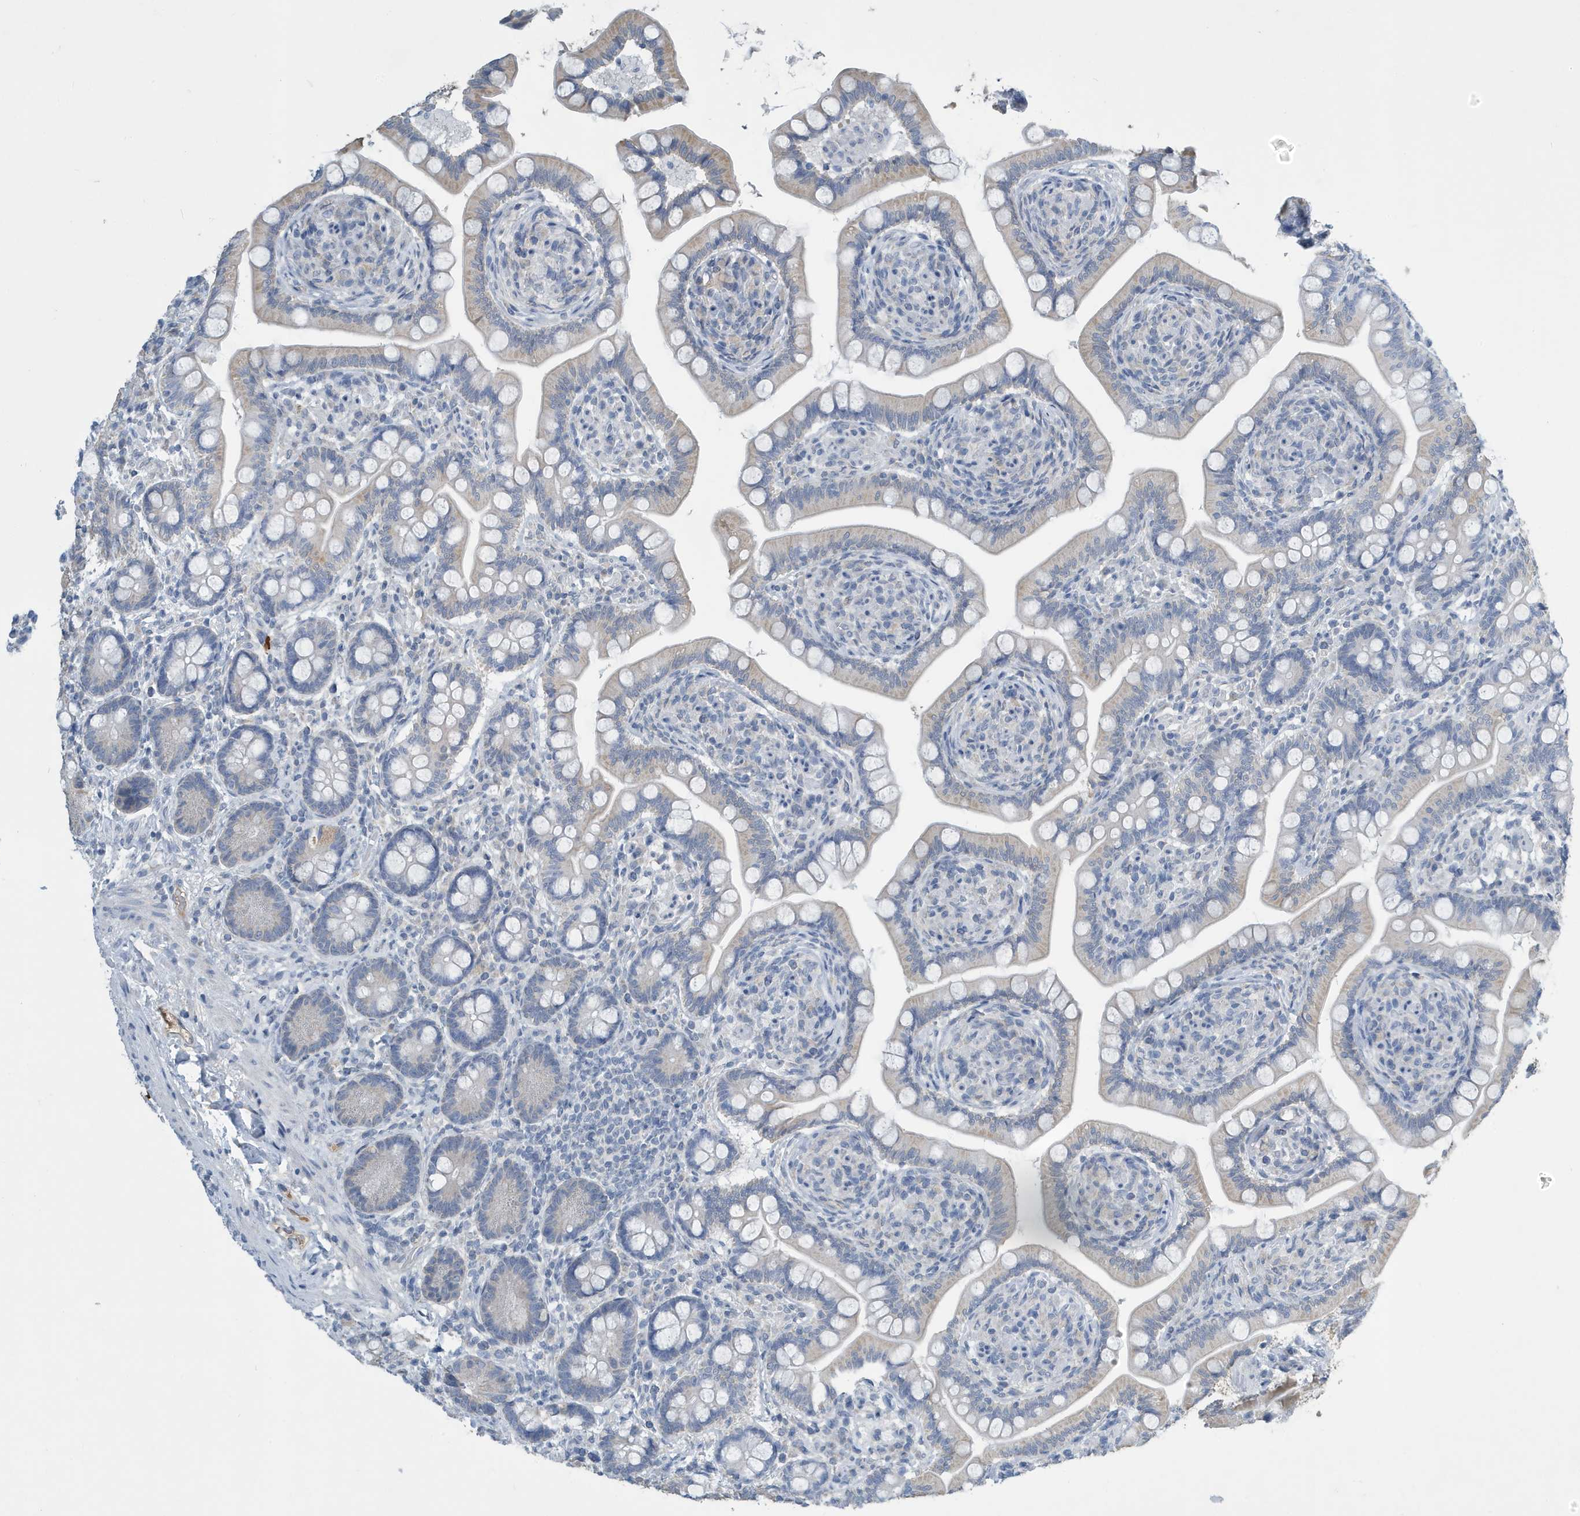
{"staining": {"intensity": "moderate", "quantity": "25%-75%", "location": "cytoplasmic/membranous"}, "tissue": "small intestine", "cell_type": "Glandular cells", "image_type": "normal", "snomed": [{"axis": "morphology", "description": "Normal tissue, NOS"}, {"axis": "topography", "description": "Small intestine"}], "caption": "Immunohistochemistry (IHC) of normal small intestine displays medium levels of moderate cytoplasmic/membranous staining in about 25%-75% of glandular cells.", "gene": "UGT2B4", "patient": {"sex": "female", "age": 64}}